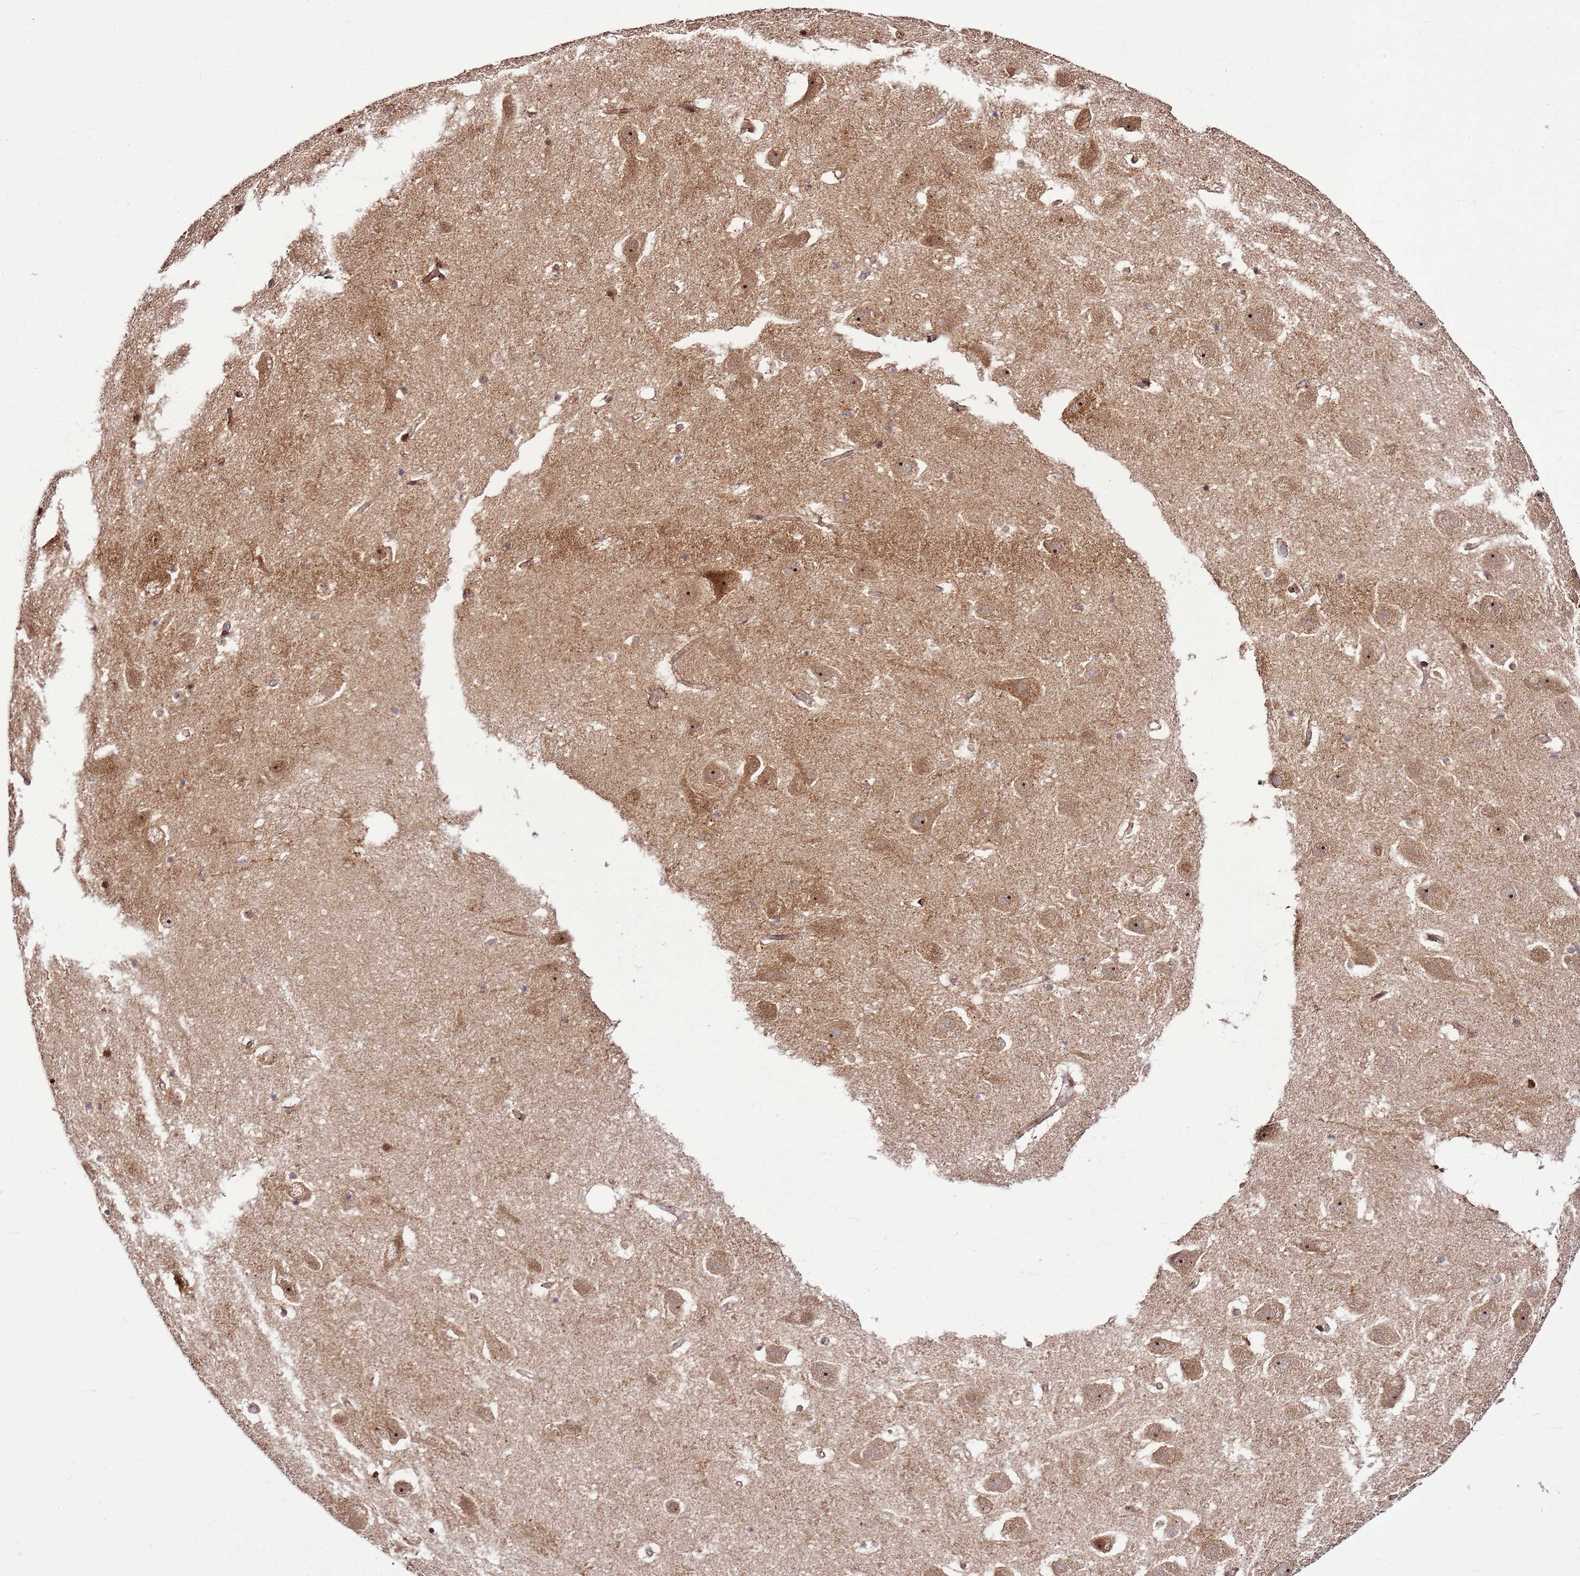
{"staining": {"intensity": "moderate", "quantity": "<25%", "location": "cytoplasmic/membranous,nuclear"}, "tissue": "hippocampus", "cell_type": "Glial cells", "image_type": "normal", "snomed": [{"axis": "morphology", "description": "Normal tissue, NOS"}, {"axis": "topography", "description": "Hippocampus"}], "caption": "IHC (DAB (3,3'-diaminobenzidine)) staining of normal human hippocampus shows moderate cytoplasmic/membranous,nuclear protein positivity in approximately <25% of glial cells.", "gene": "RASA3", "patient": {"sex": "female", "age": 52}}